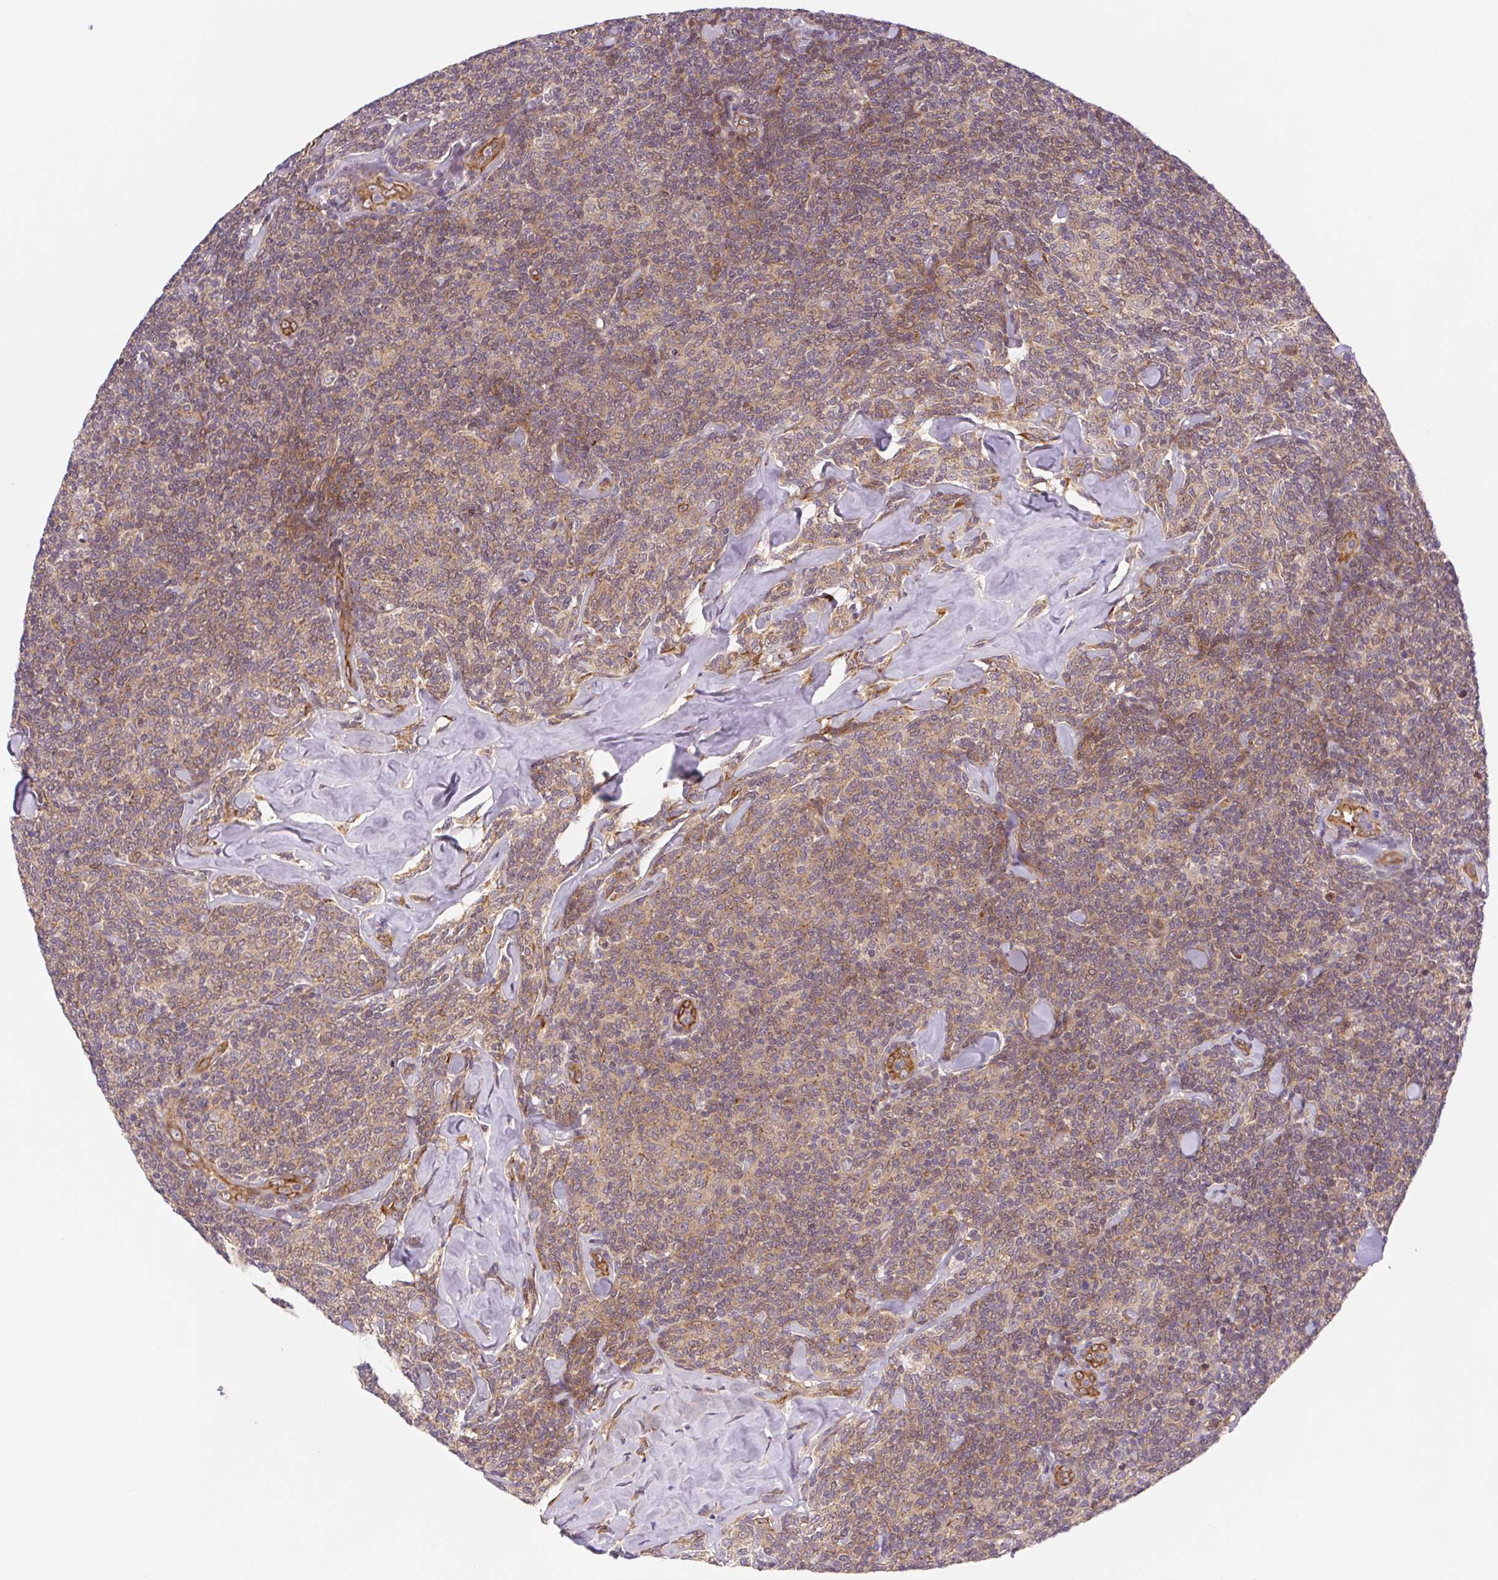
{"staining": {"intensity": "weak", "quantity": "25%-75%", "location": "cytoplasmic/membranous"}, "tissue": "lymphoma", "cell_type": "Tumor cells", "image_type": "cancer", "snomed": [{"axis": "morphology", "description": "Malignant lymphoma, non-Hodgkin's type, Low grade"}, {"axis": "topography", "description": "Lymph node"}], "caption": "High-magnification brightfield microscopy of malignant lymphoma, non-Hodgkin's type (low-grade) stained with DAB (3,3'-diaminobenzidine) (brown) and counterstained with hematoxylin (blue). tumor cells exhibit weak cytoplasmic/membranous positivity is present in about25%-75% of cells.", "gene": "LYPD5", "patient": {"sex": "female", "age": 56}}